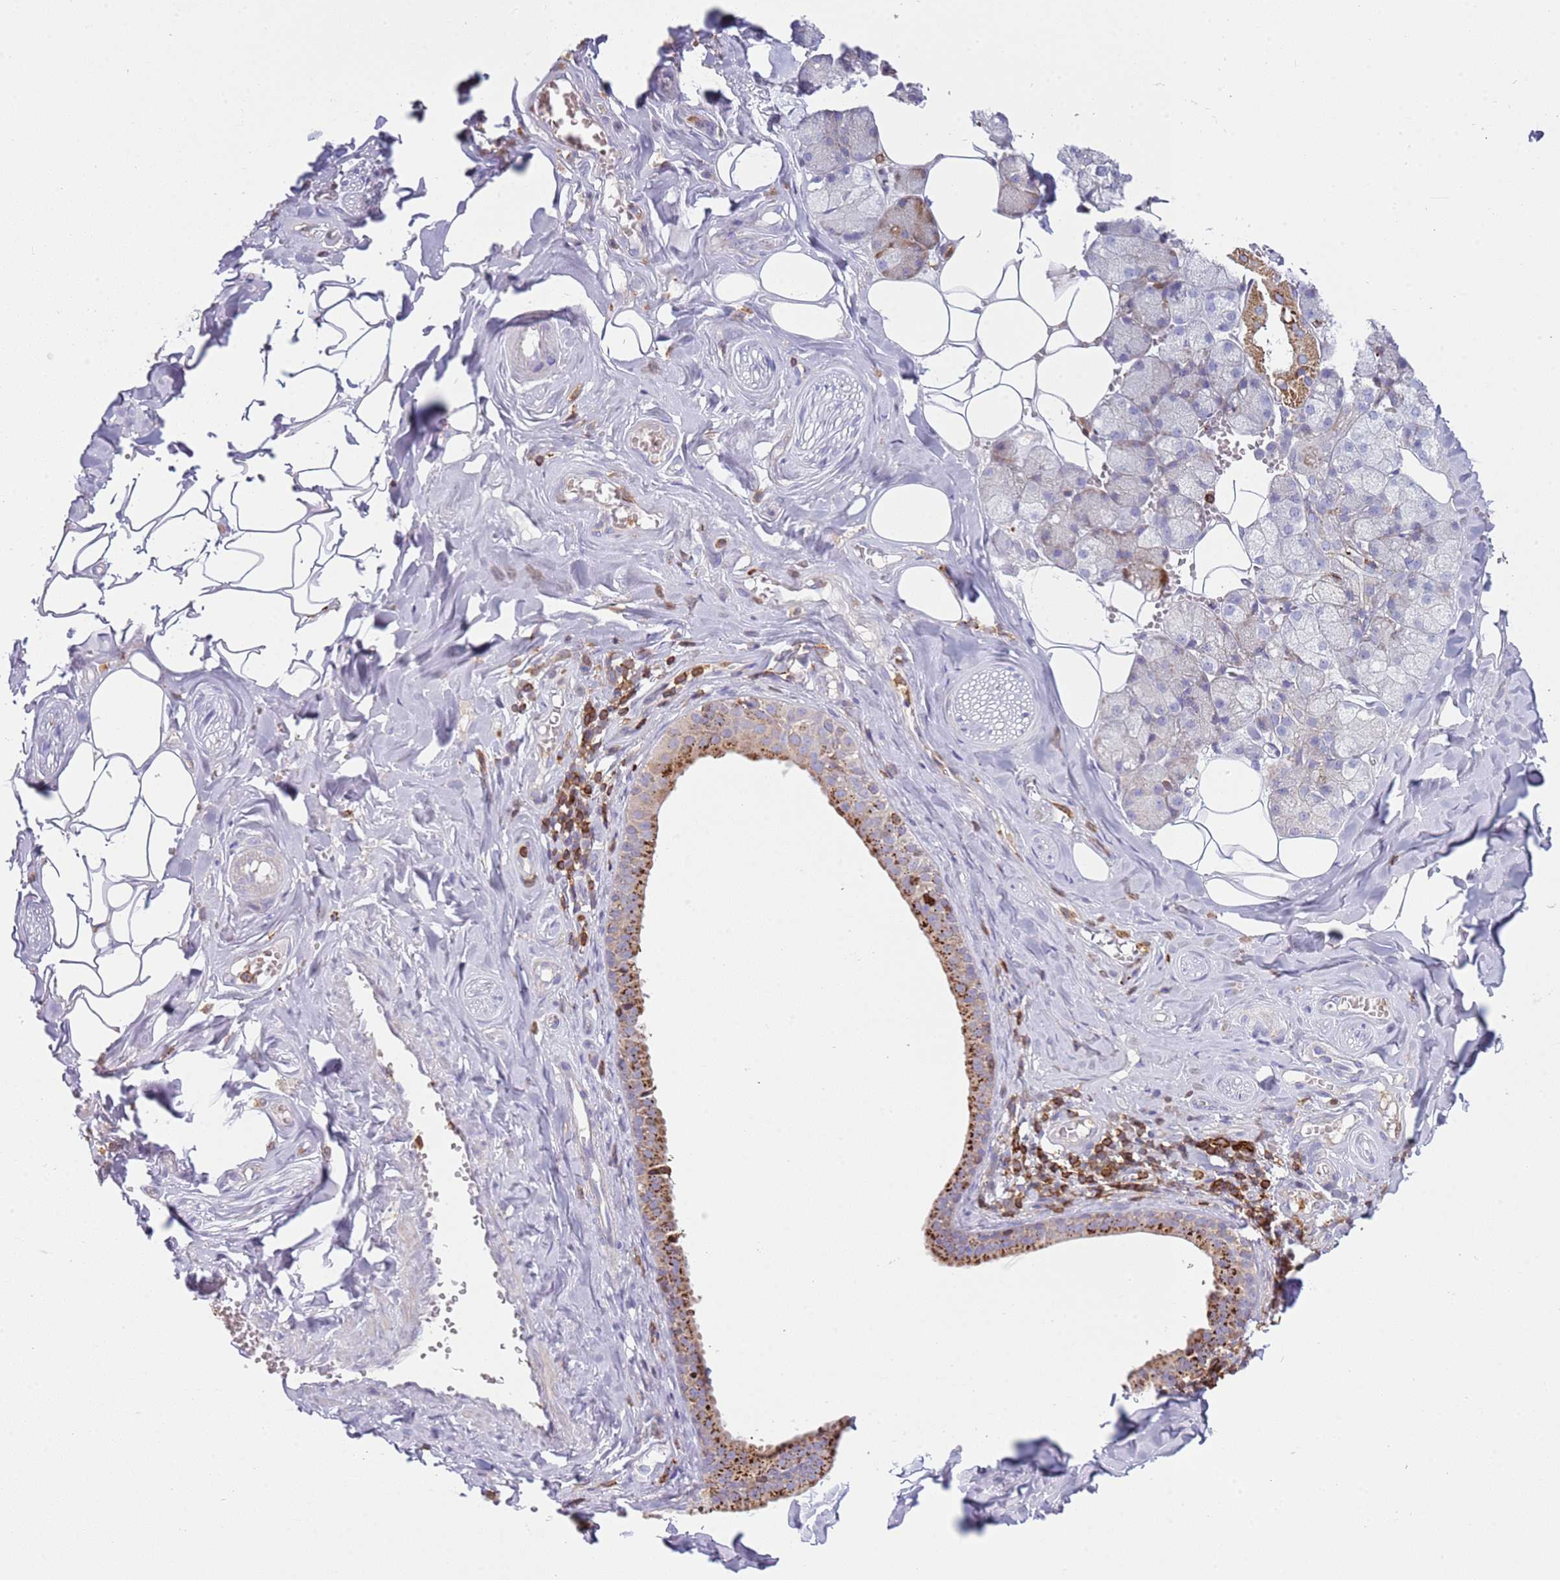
{"staining": {"intensity": "moderate", "quantity": "25%-75%", "location": "cytoplasmic/membranous"}, "tissue": "salivary gland", "cell_type": "Glandular cells", "image_type": "normal", "snomed": [{"axis": "morphology", "description": "Normal tissue, NOS"}, {"axis": "topography", "description": "Salivary gland"}], "caption": "Protein staining of benign salivary gland displays moderate cytoplasmic/membranous expression in approximately 25%-75% of glandular cells. Nuclei are stained in blue.", "gene": "TTPAL", "patient": {"sex": "male", "age": 62}}